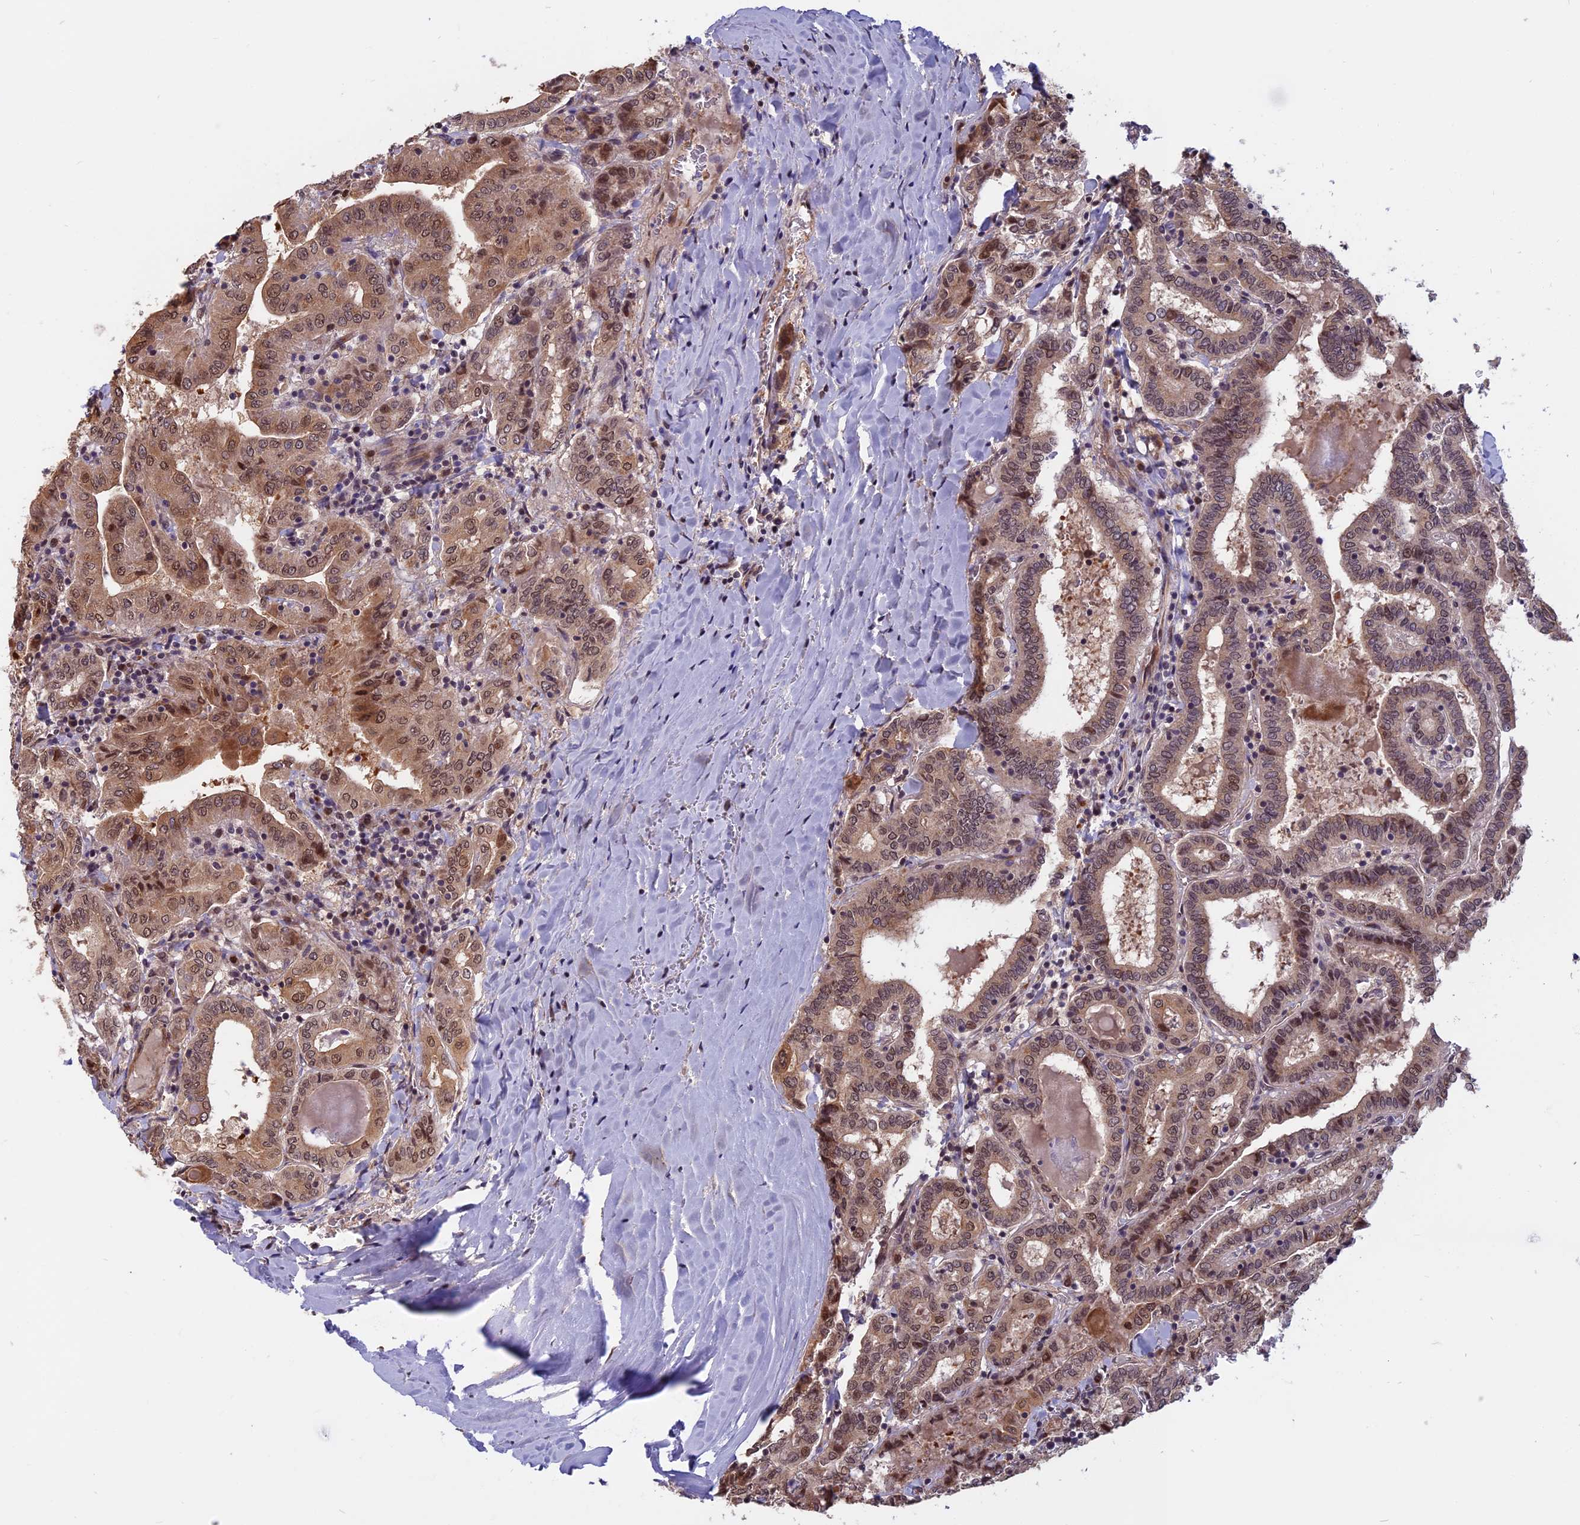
{"staining": {"intensity": "moderate", "quantity": ">75%", "location": "cytoplasmic/membranous,nuclear"}, "tissue": "thyroid cancer", "cell_type": "Tumor cells", "image_type": "cancer", "snomed": [{"axis": "morphology", "description": "Papillary adenocarcinoma, NOS"}, {"axis": "topography", "description": "Thyroid gland"}], "caption": "High-power microscopy captured an immunohistochemistry (IHC) photomicrograph of thyroid papillary adenocarcinoma, revealing moderate cytoplasmic/membranous and nuclear positivity in about >75% of tumor cells.", "gene": "CCDC113", "patient": {"sex": "female", "age": 72}}